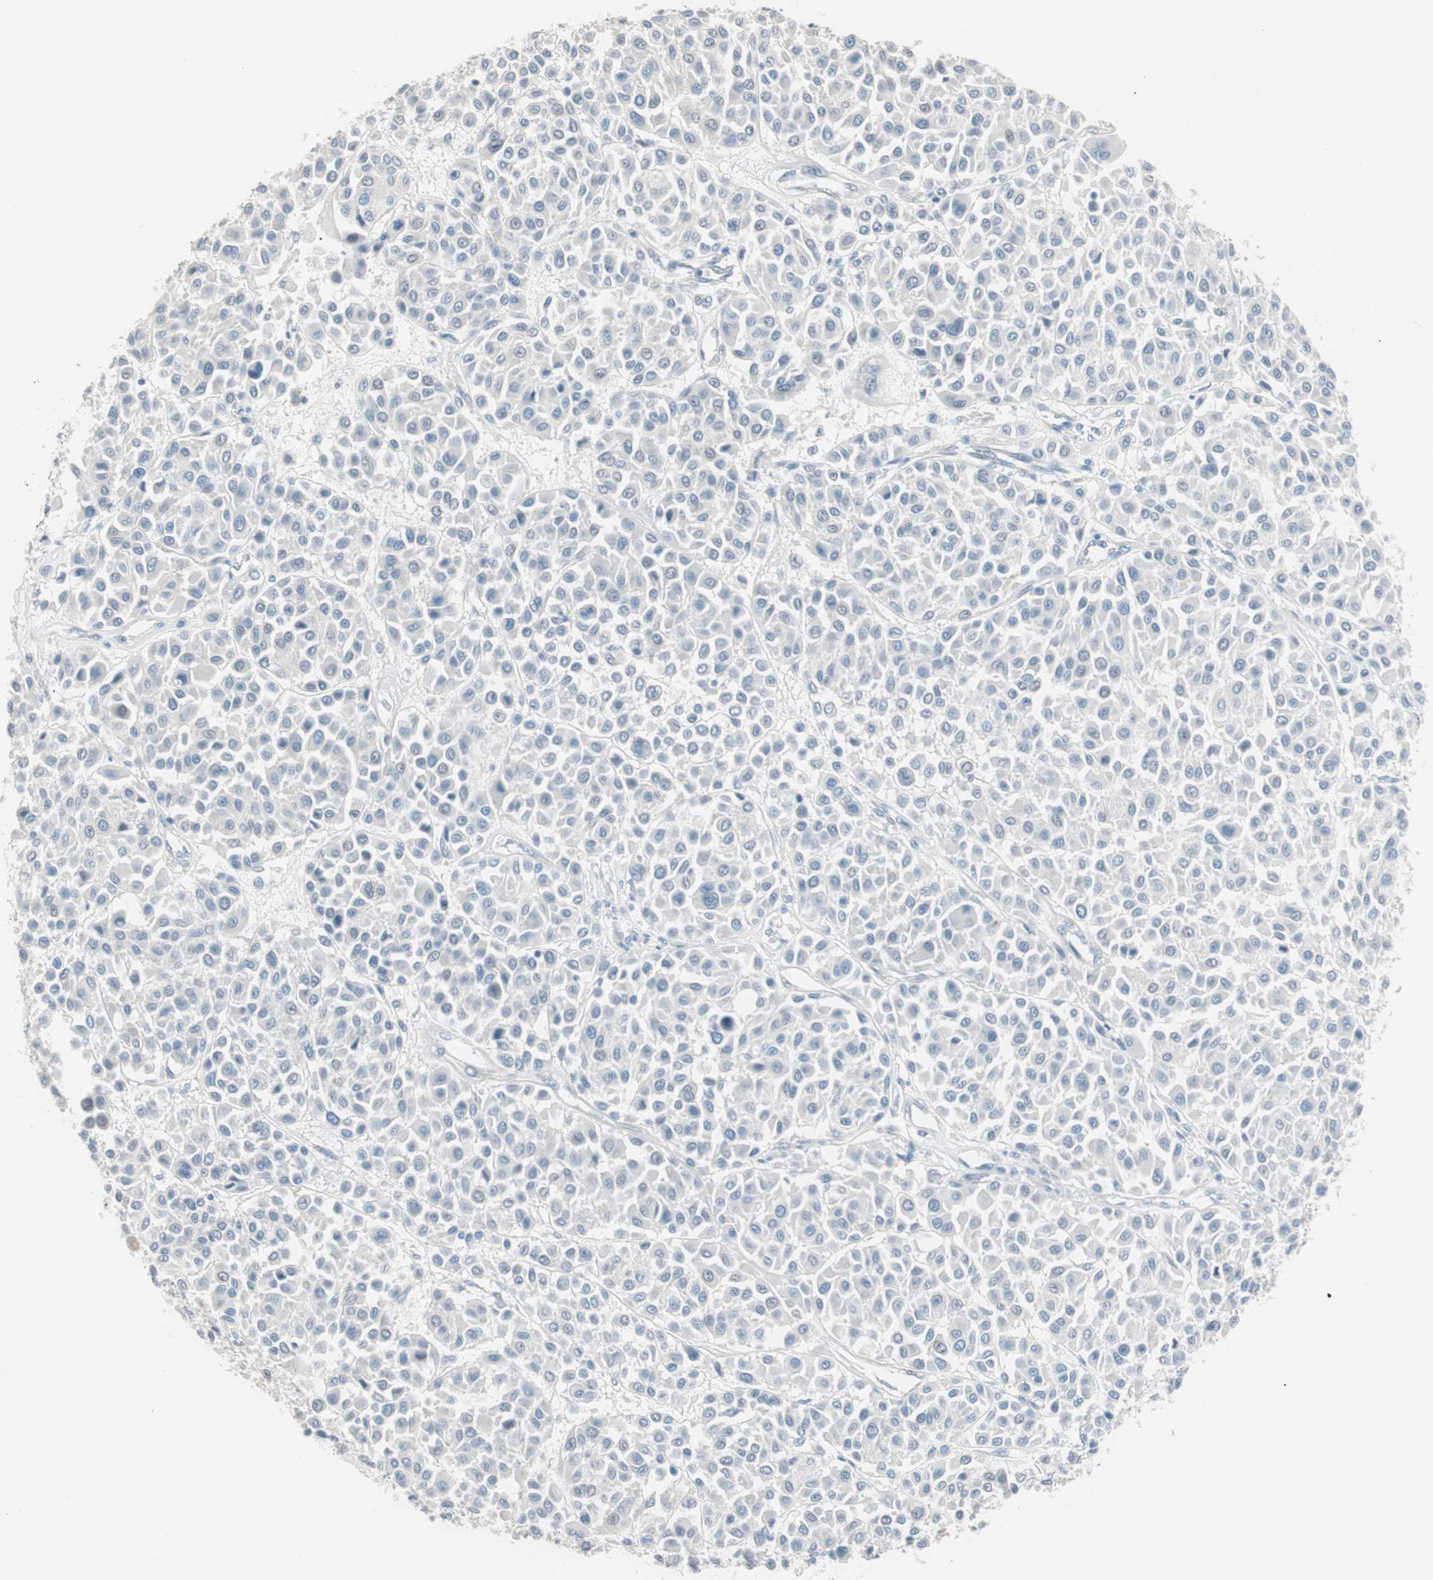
{"staining": {"intensity": "negative", "quantity": "none", "location": "none"}, "tissue": "melanoma", "cell_type": "Tumor cells", "image_type": "cancer", "snomed": [{"axis": "morphology", "description": "Malignant melanoma, Metastatic site"}, {"axis": "topography", "description": "Soft tissue"}], "caption": "This is an IHC micrograph of malignant melanoma (metastatic site). There is no positivity in tumor cells.", "gene": "VIL1", "patient": {"sex": "male", "age": 41}}